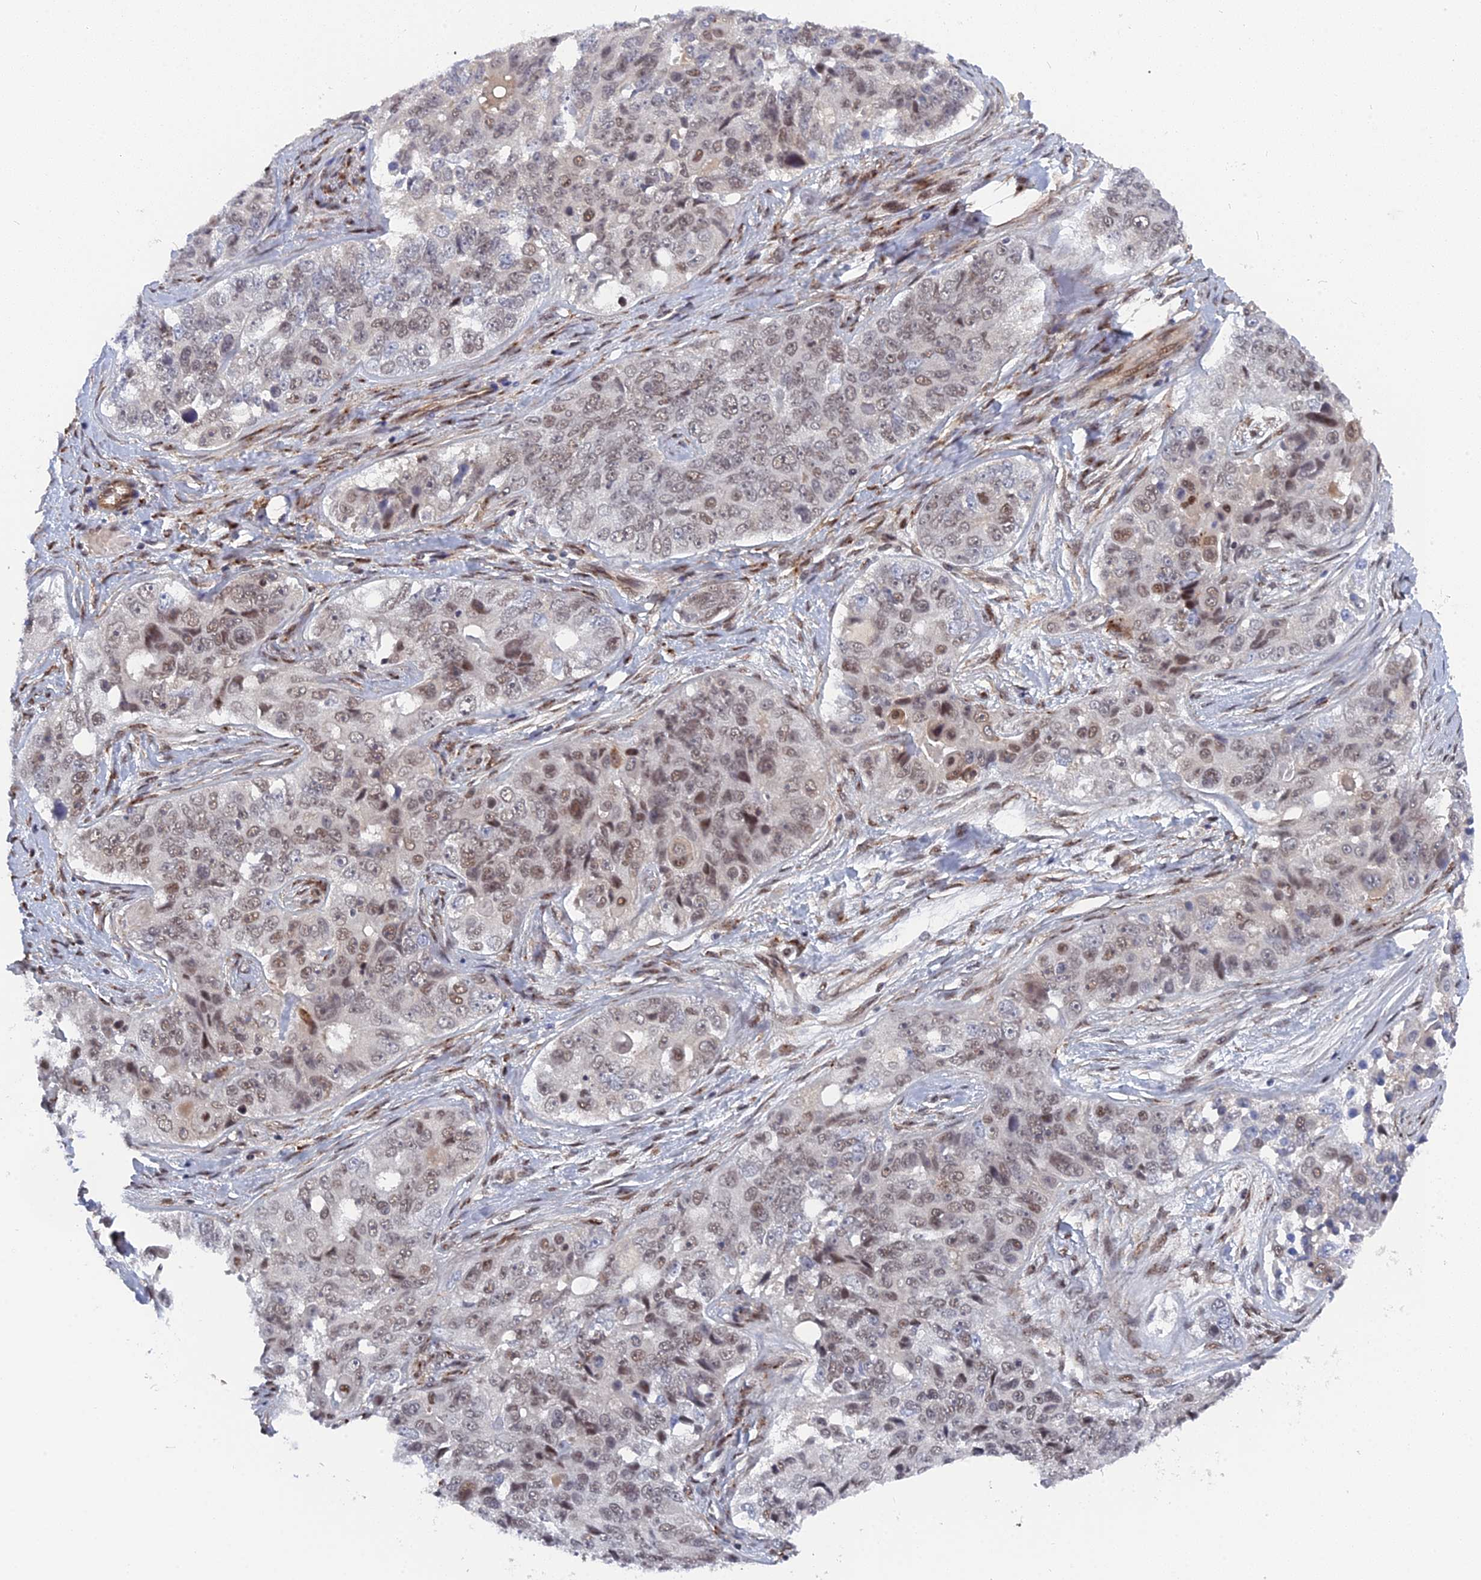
{"staining": {"intensity": "moderate", "quantity": ">75%", "location": "nuclear"}, "tissue": "ovarian cancer", "cell_type": "Tumor cells", "image_type": "cancer", "snomed": [{"axis": "morphology", "description": "Carcinoma, endometroid"}, {"axis": "topography", "description": "Ovary"}], "caption": "Immunohistochemistry of human ovarian endometroid carcinoma demonstrates medium levels of moderate nuclear staining in about >75% of tumor cells. (brown staining indicates protein expression, while blue staining denotes nuclei).", "gene": "CCDC85A", "patient": {"sex": "female", "age": 51}}